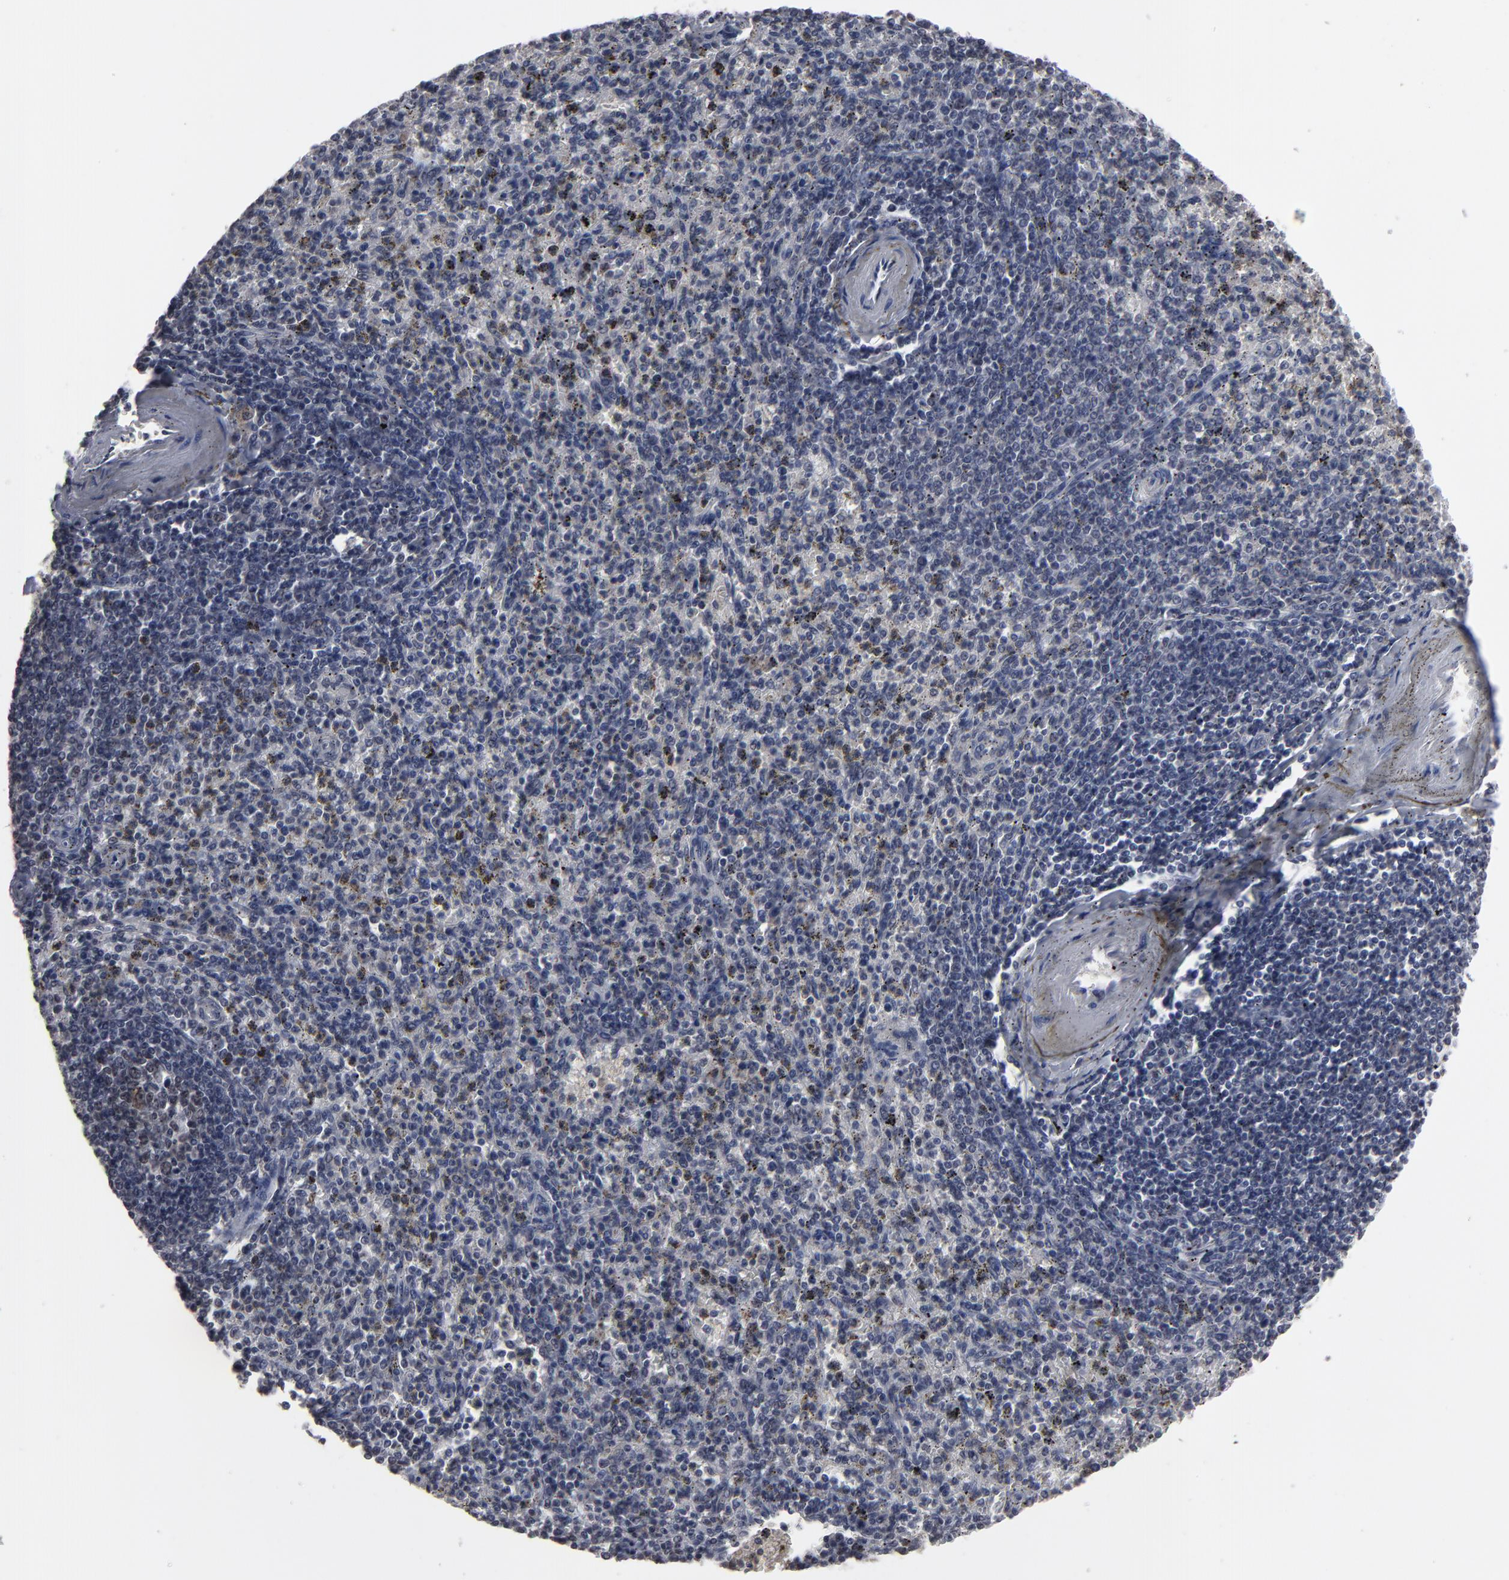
{"staining": {"intensity": "negative", "quantity": "none", "location": "none"}, "tissue": "spleen", "cell_type": "Cells in red pulp", "image_type": "normal", "snomed": [{"axis": "morphology", "description": "Normal tissue, NOS"}, {"axis": "topography", "description": "Spleen"}], "caption": "A high-resolution micrograph shows IHC staining of unremarkable spleen, which exhibits no significant positivity in cells in red pulp. Brightfield microscopy of immunohistochemistry (IHC) stained with DAB (3,3'-diaminobenzidine) (brown) and hematoxylin (blue), captured at high magnification.", "gene": "SSRP1", "patient": {"sex": "male", "age": 72}}